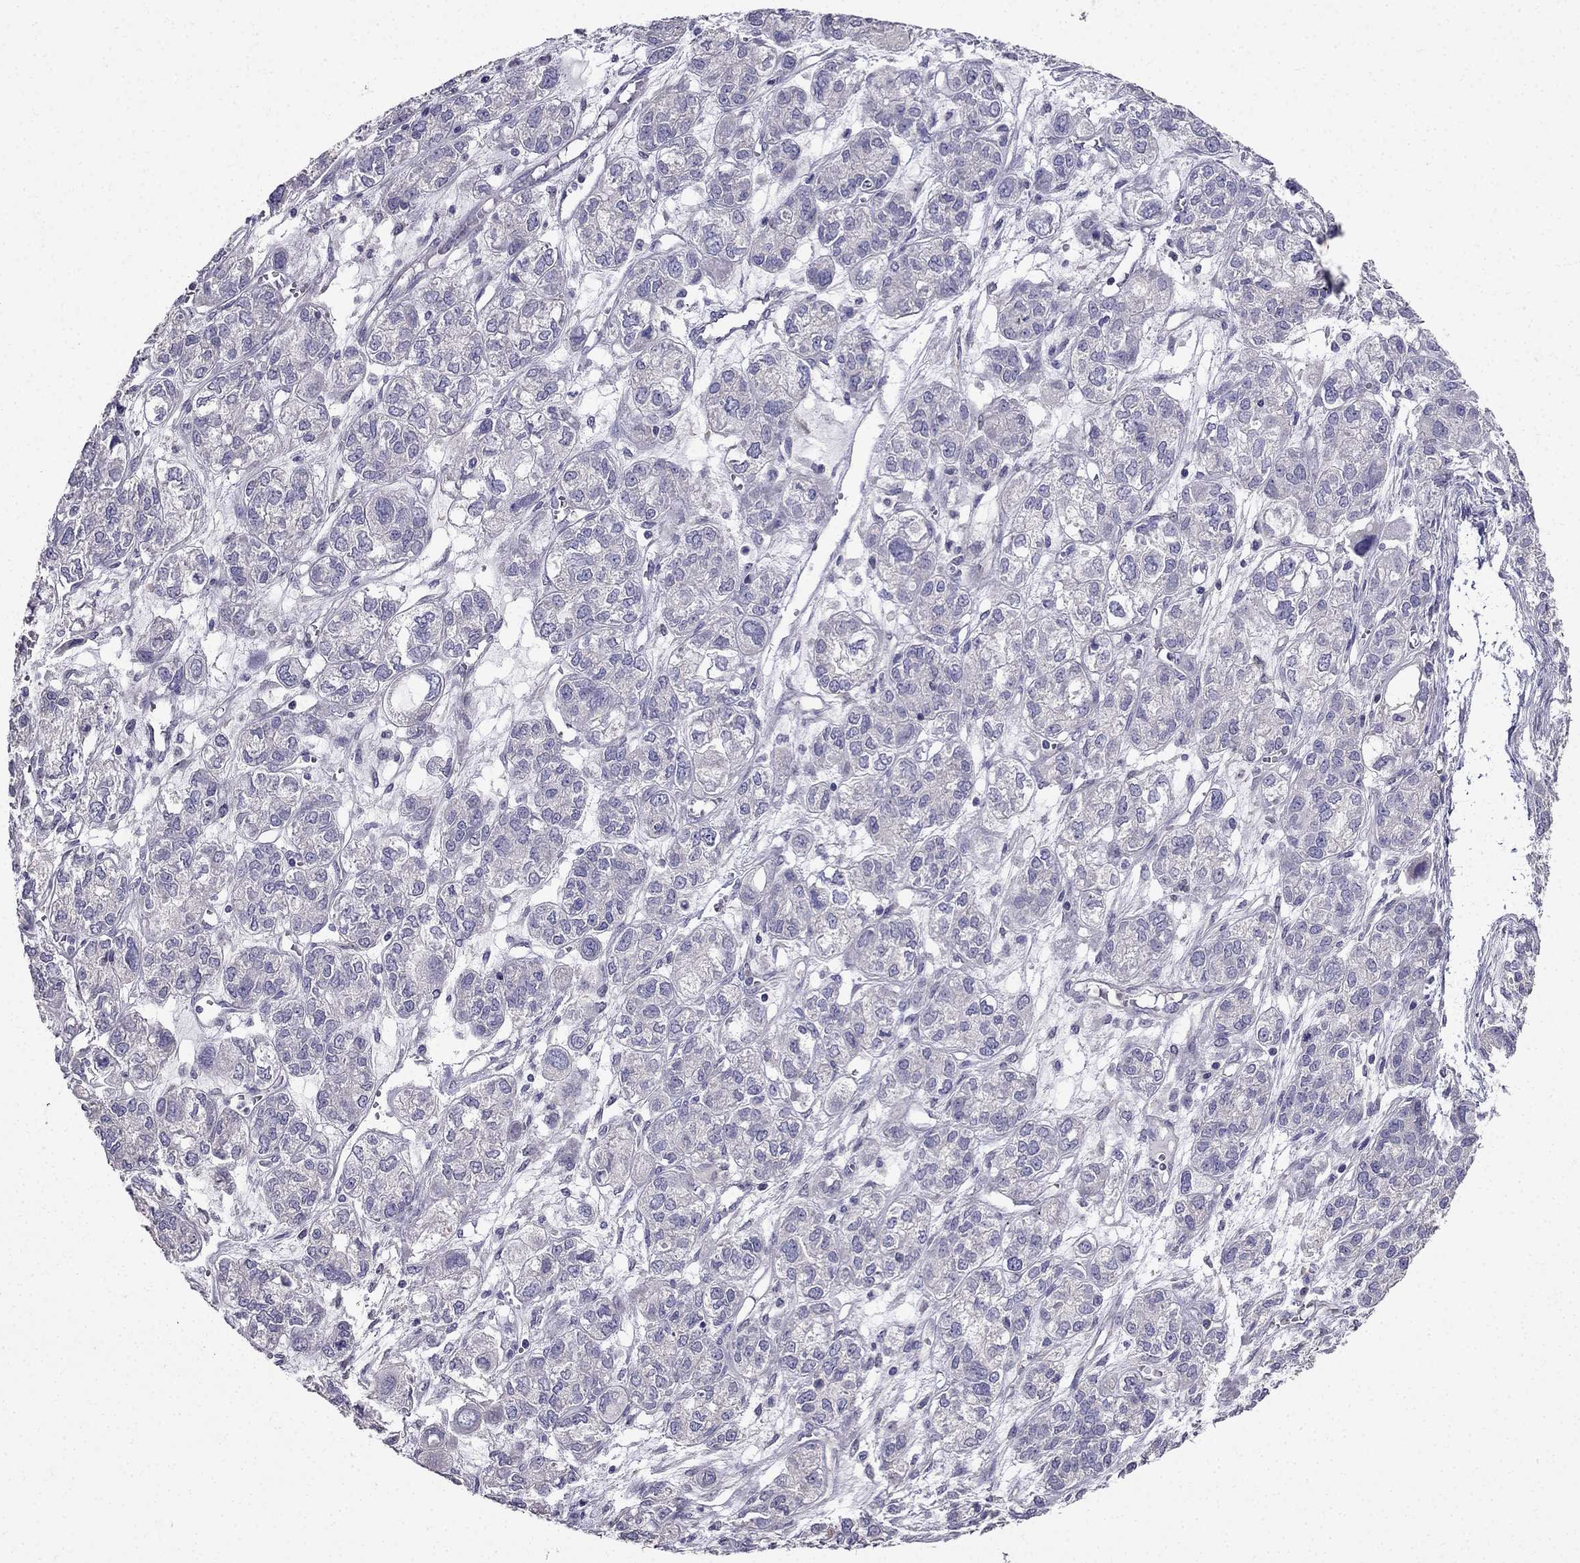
{"staining": {"intensity": "negative", "quantity": "none", "location": "none"}, "tissue": "ovarian cancer", "cell_type": "Tumor cells", "image_type": "cancer", "snomed": [{"axis": "morphology", "description": "Carcinoma, endometroid"}, {"axis": "topography", "description": "Ovary"}], "caption": "There is no significant positivity in tumor cells of ovarian endometroid carcinoma.", "gene": "AS3MT", "patient": {"sex": "female", "age": 64}}